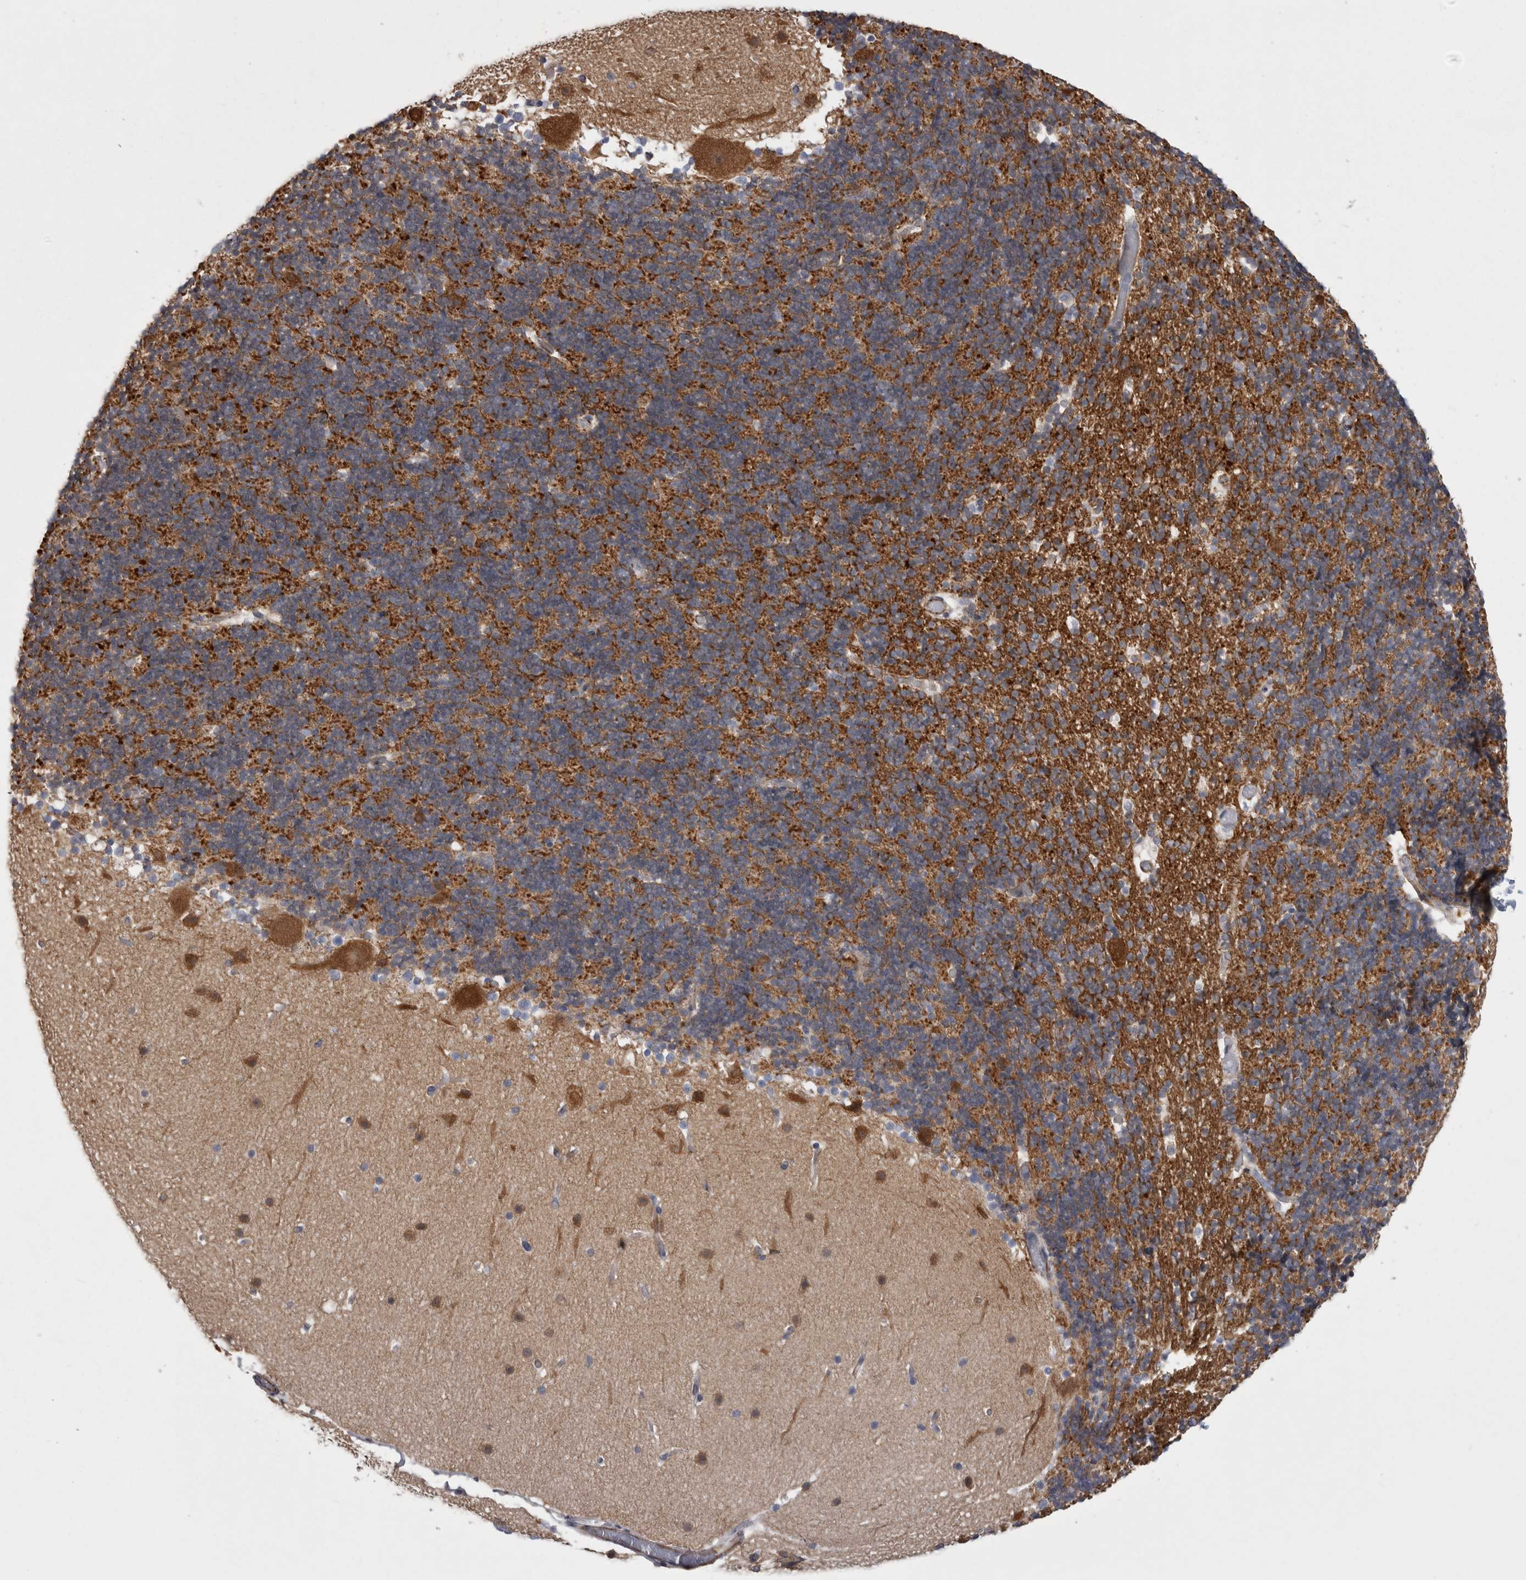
{"staining": {"intensity": "strong", "quantity": ">75%", "location": "cytoplasmic/membranous"}, "tissue": "cerebellum", "cell_type": "Cells in granular layer", "image_type": "normal", "snomed": [{"axis": "morphology", "description": "Normal tissue, NOS"}, {"axis": "topography", "description": "Cerebellum"}], "caption": "Protein expression analysis of benign human cerebellum reveals strong cytoplasmic/membranous expression in about >75% of cells in granular layer.", "gene": "ACOT7", "patient": {"sex": "male", "age": 57}}